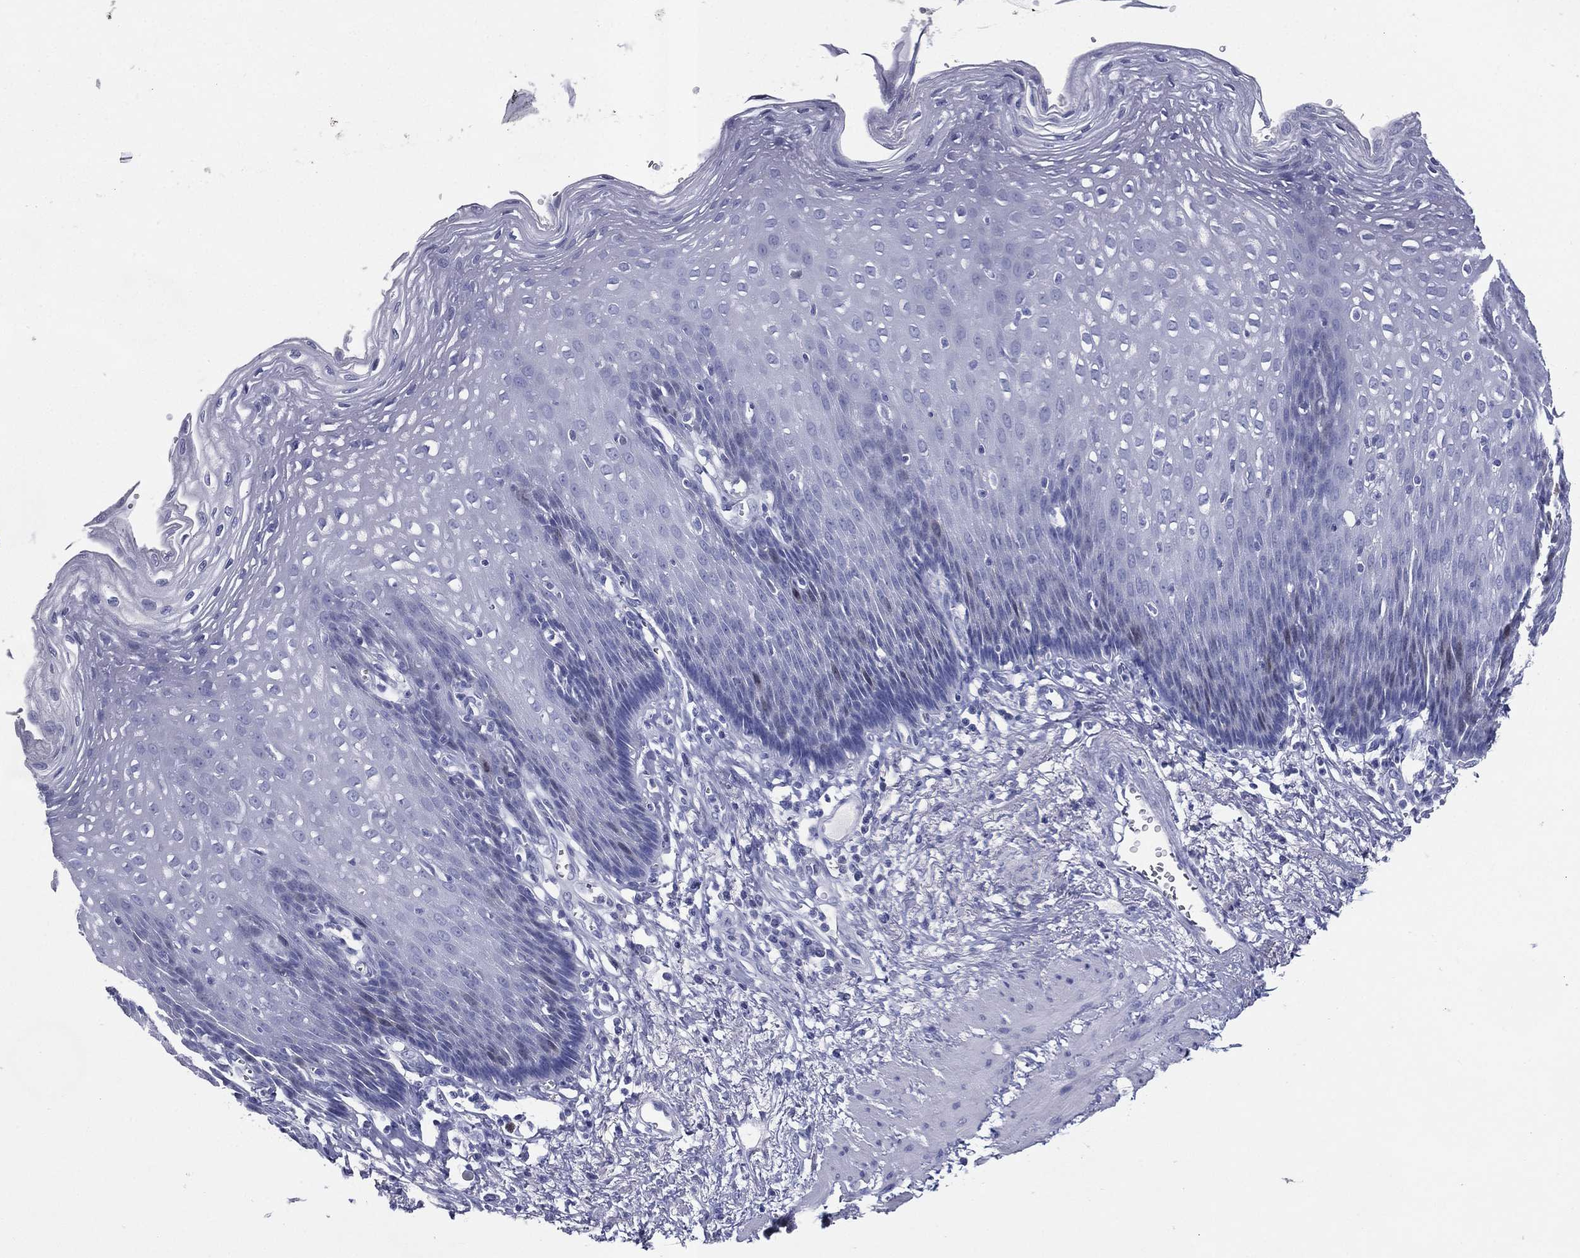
{"staining": {"intensity": "negative", "quantity": "none", "location": "none"}, "tissue": "esophagus", "cell_type": "Squamous epithelial cells", "image_type": "normal", "snomed": [{"axis": "morphology", "description": "Normal tissue, NOS"}, {"axis": "topography", "description": "Esophagus"}], "caption": "DAB immunohistochemical staining of normal esophagus shows no significant expression in squamous epithelial cells.", "gene": "KIF2C", "patient": {"sex": "male", "age": 57}}